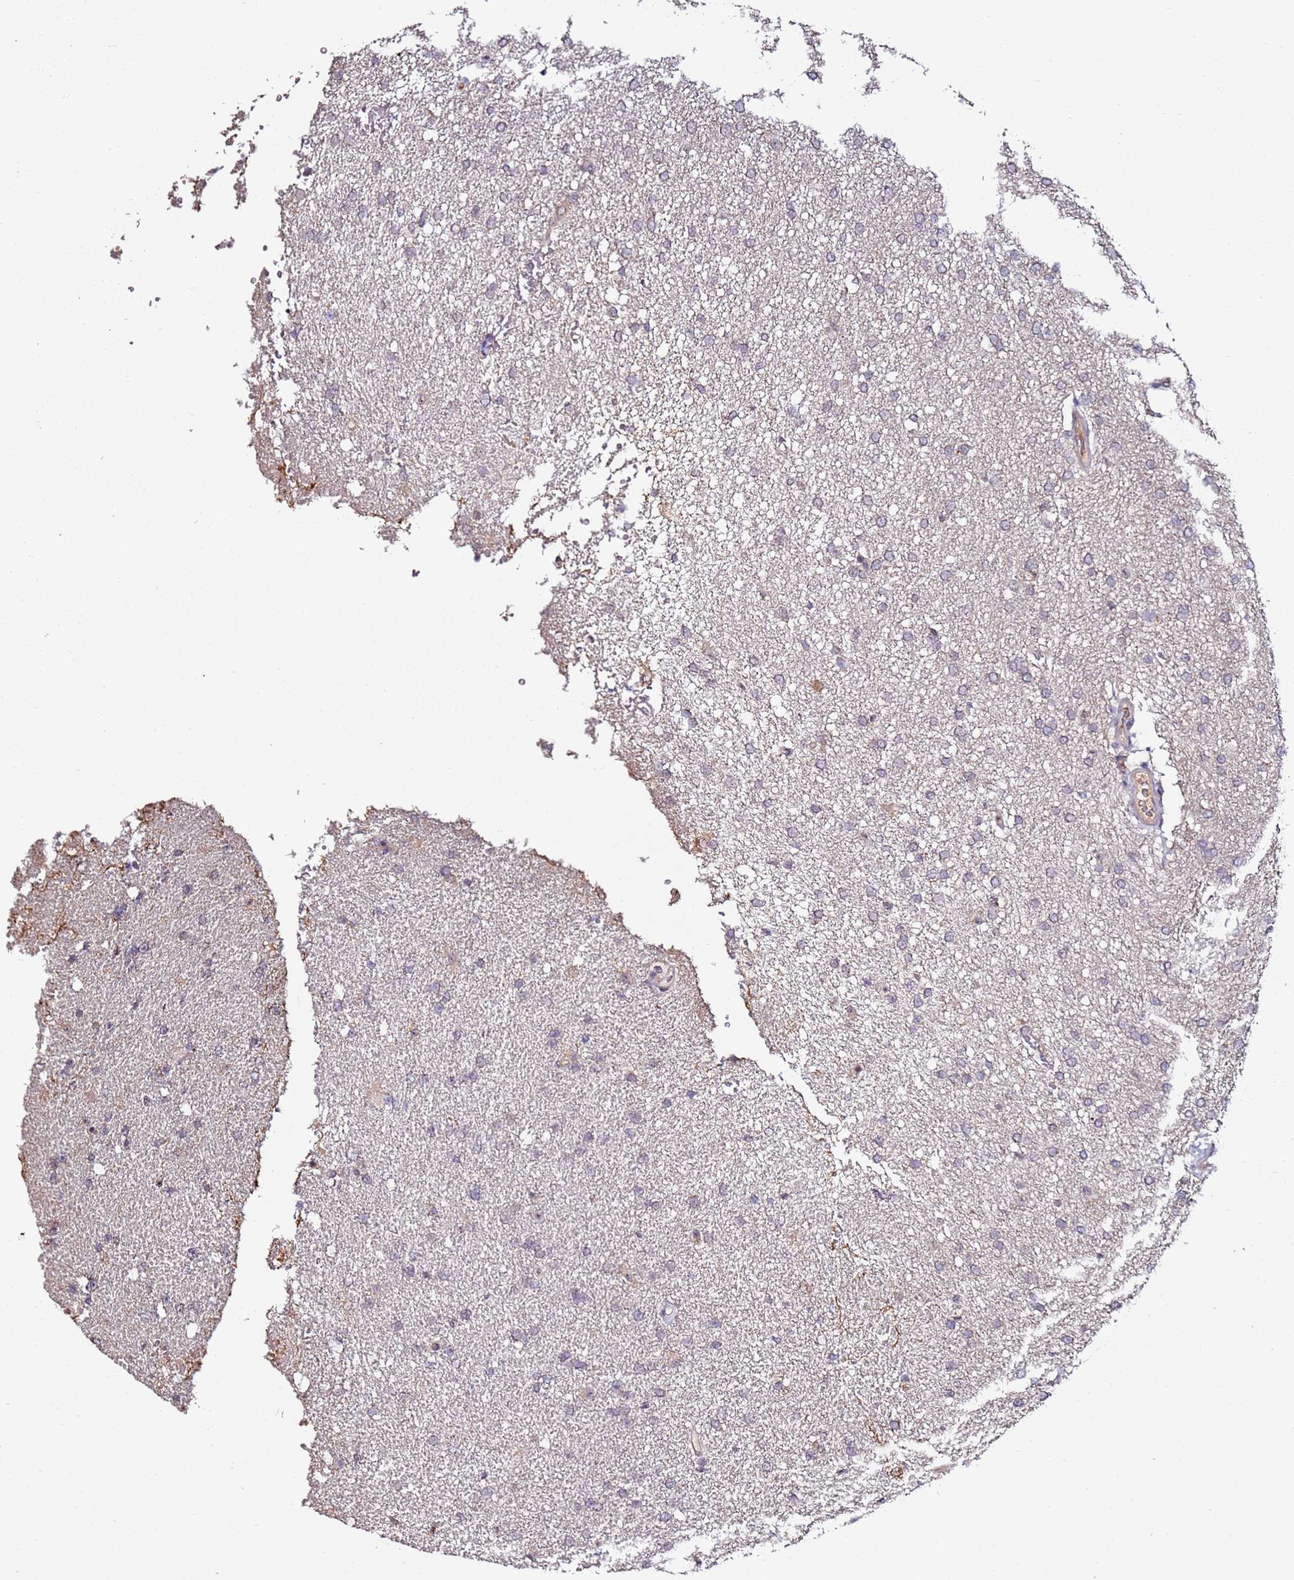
{"staining": {"intensity": "negative", "quantity": "none", "location": "none"}, "tissue": "glioma", "cell_type": "Tumor cells", "image_type": "cancer", "snomed": [{"axis": "morphology", "description": "Glioma, malignant, High grade"}, {"axis": "topography", "description": "Brain"}], "caption": "Immunohistochemical staining of glioma reveals no significant staining in tumor cells. The staining was performed using DAB to visualize the protein expression in brown, while the nuclei were stained in blue with hematoxylin (Magnification: 20x).", "gene": "DUSP28", "patient": {"sex": "male", "age": 72}}